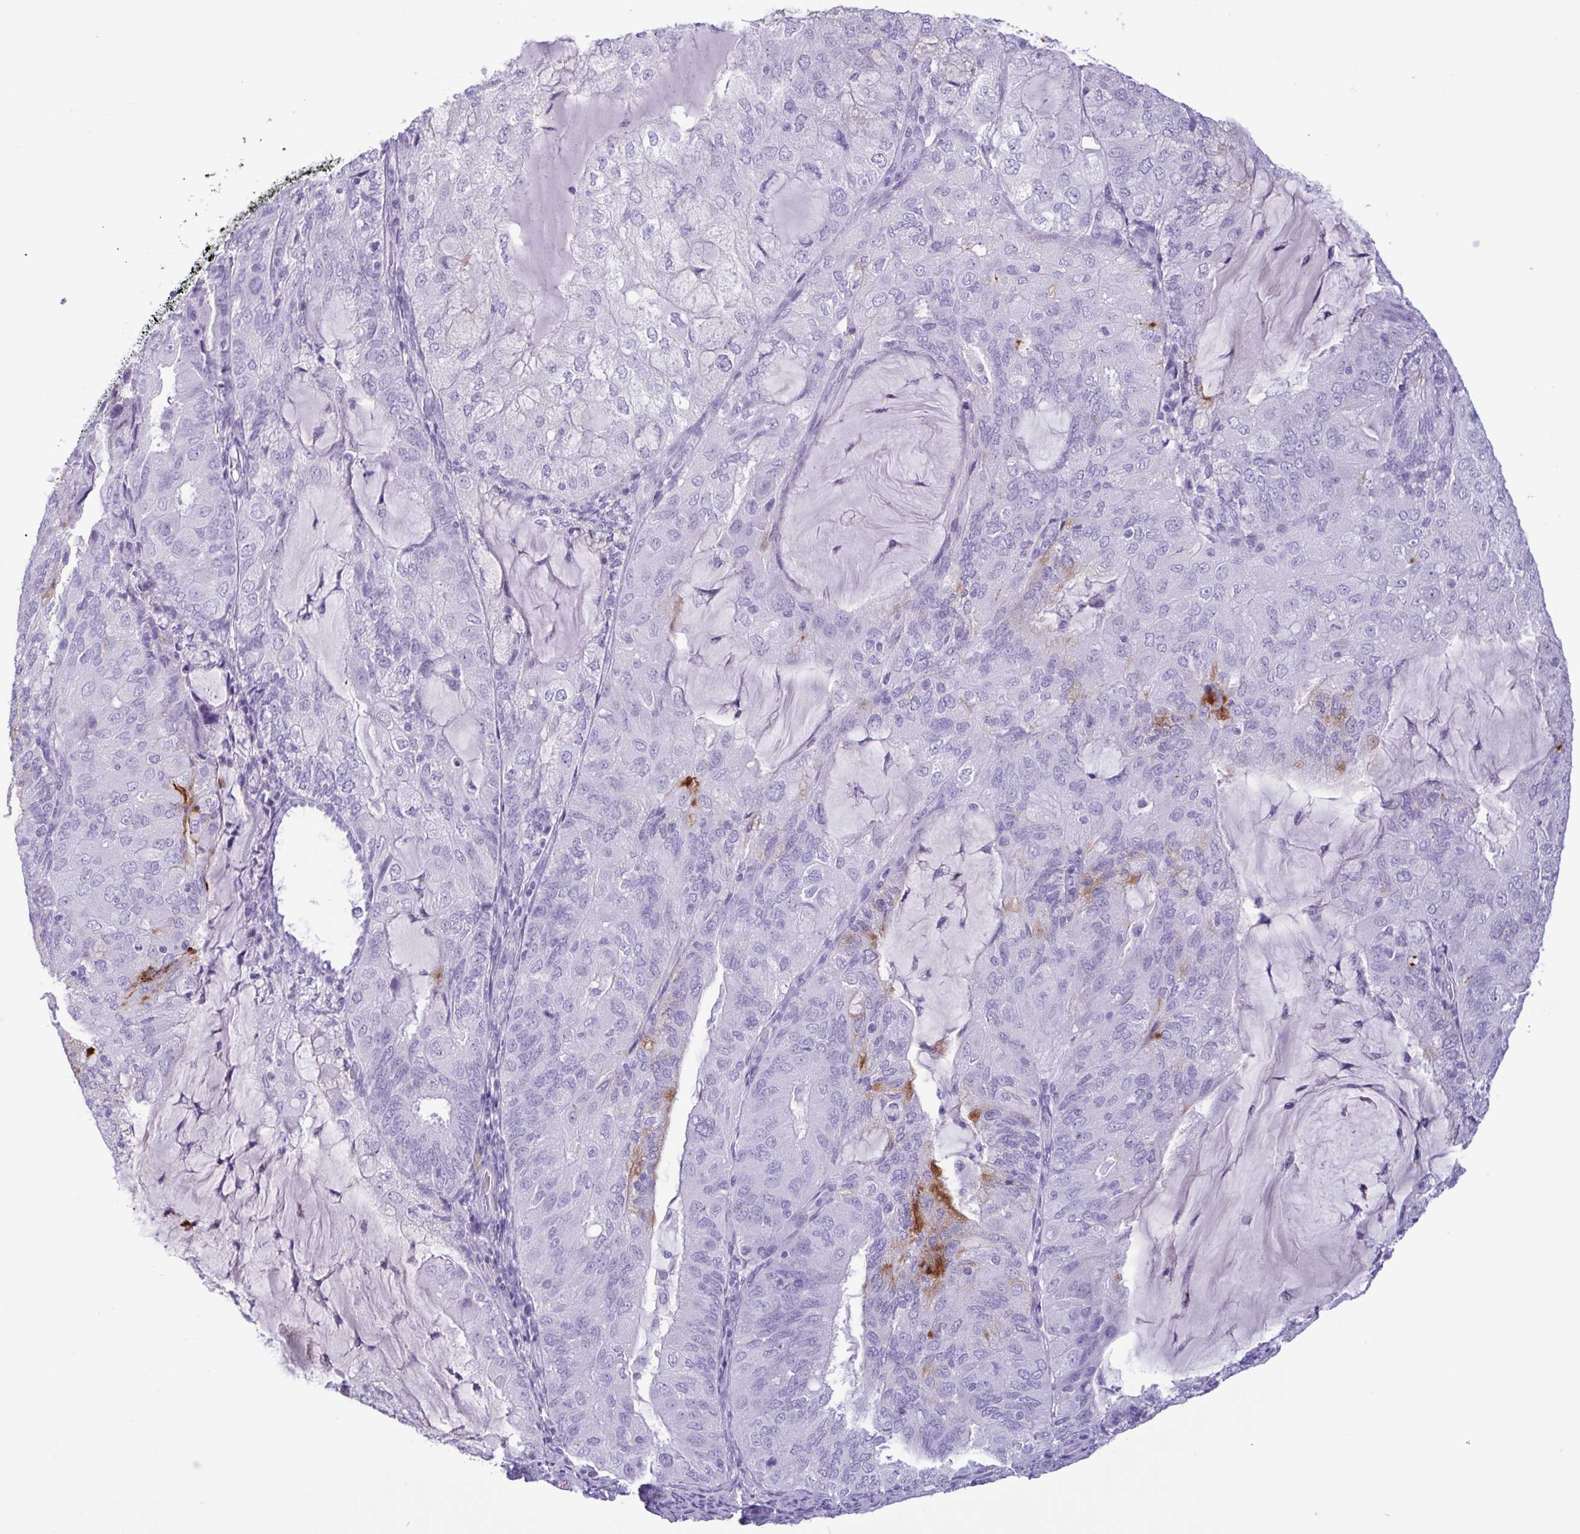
{"staining": {"intensity": "moderate", "quantity": "<25%", "location": "cytoplasmic/membranous"}, "tissue": "endometrial cancer", "cell_type": "Tumor cells", "image_type": "cancer", "snomed": [{"axis": "morphology", "description": "Adenocarcinoma, NOS"}, {"axis": "topography", "description": "Endometrium"}], "caption": "This image reveals IHC staining of human endometrial adenocarcinoma, with low moderate cytoplasmic/membranous expression in about <25% of tumor cells.", "gene": "LTF", "patient": {"sex": "female", "age": 81}}